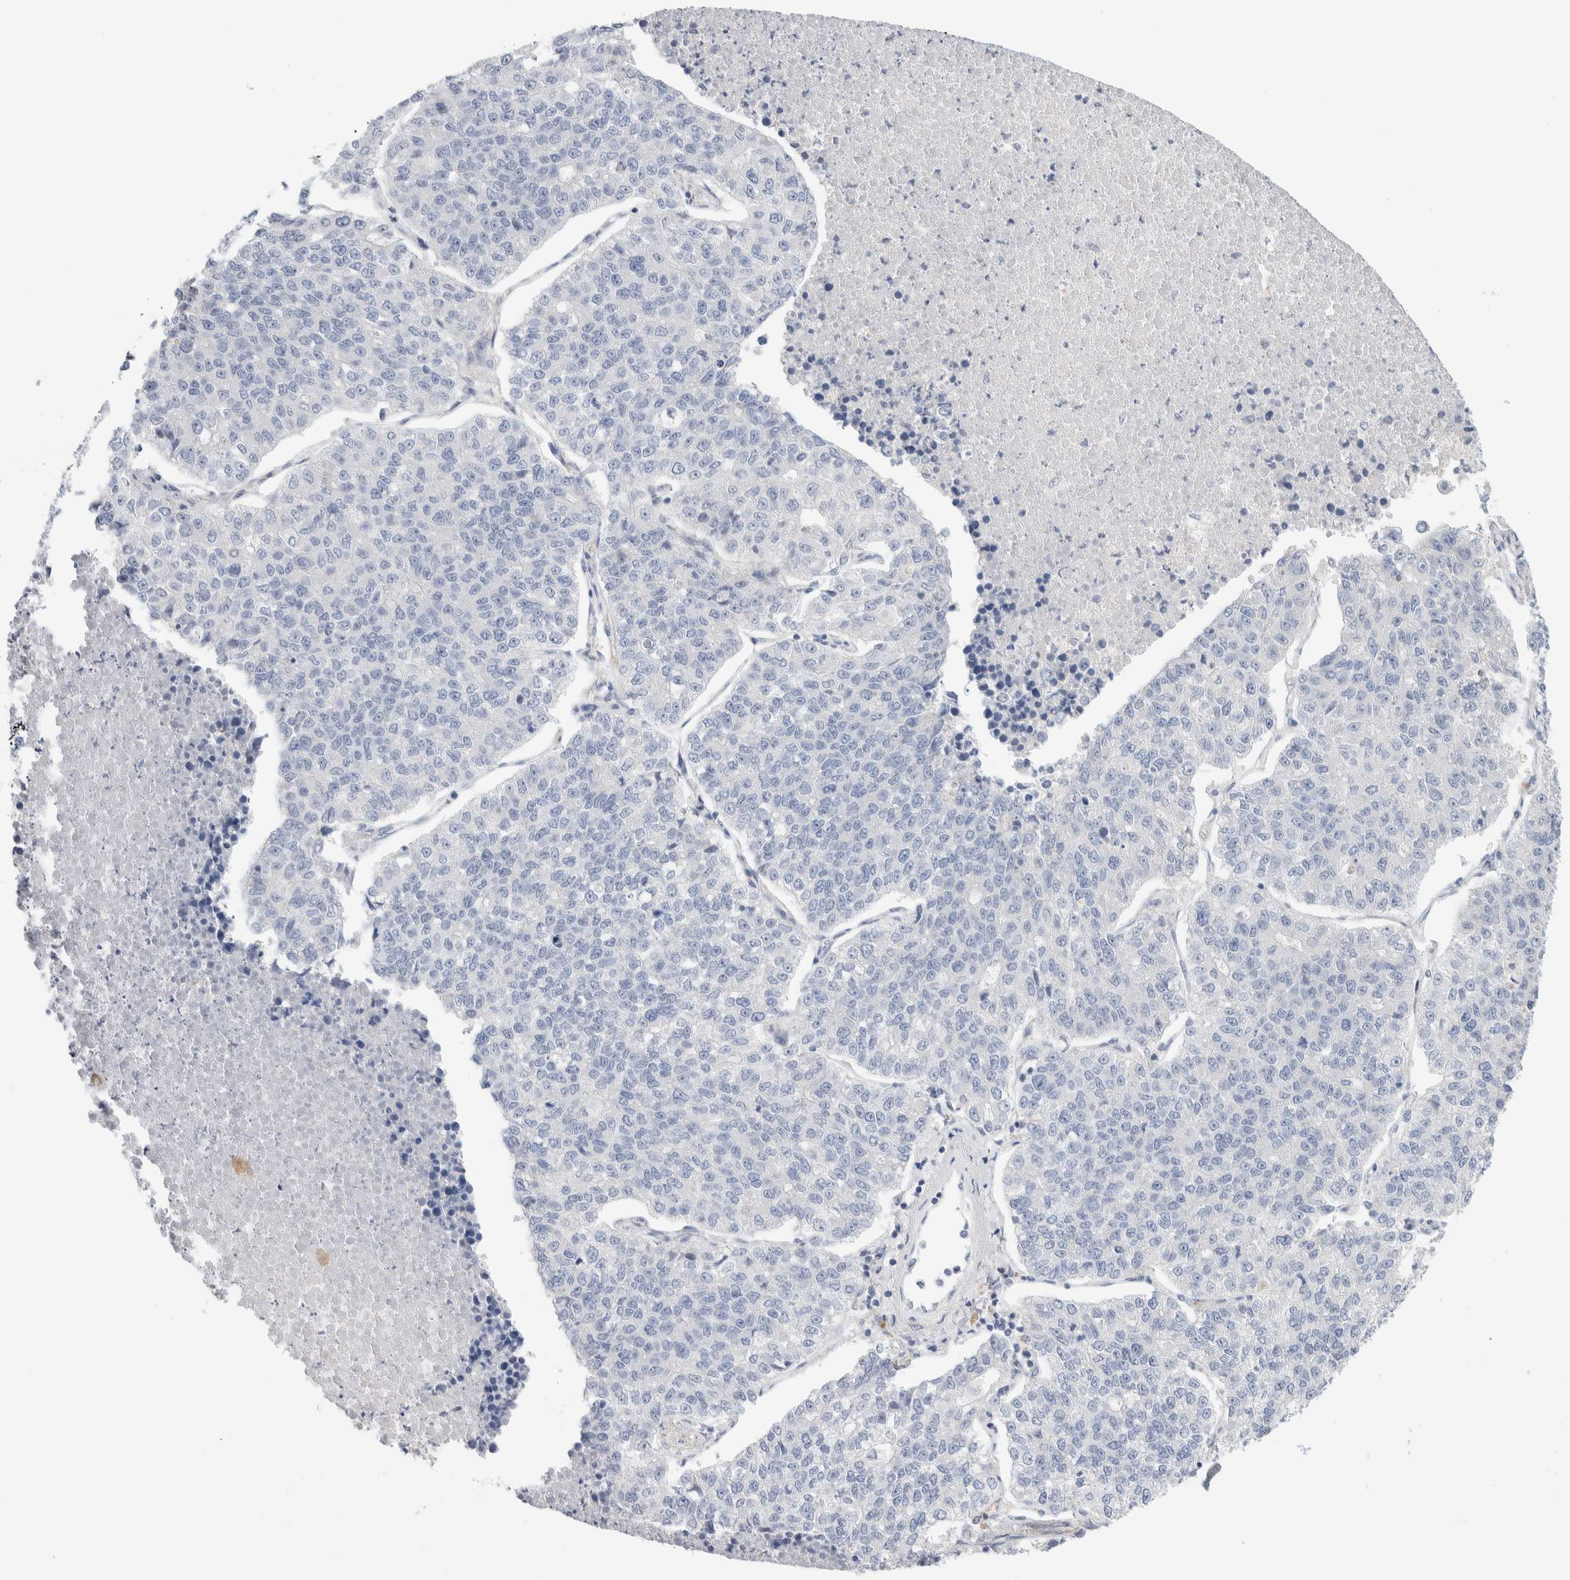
{"staining": {"intensity": "negative", "quantity": "none", "location": "none"}, "tissue": "lung cancer", "cell_type": "Tumor cells", "image_type": "cancer", "snomed": [{"axis": "morphology", "description": "Adenocarcinoma, NOS"}, {"axis": "topography", "description": "Lung"}], "caption": "IHC micrograph of human lung cancer stained for a protein (brown), which exhibits no positivity in tumor cells.", "gene": "DNAJB6", "patient": {"sex": "male", "age": 49}}